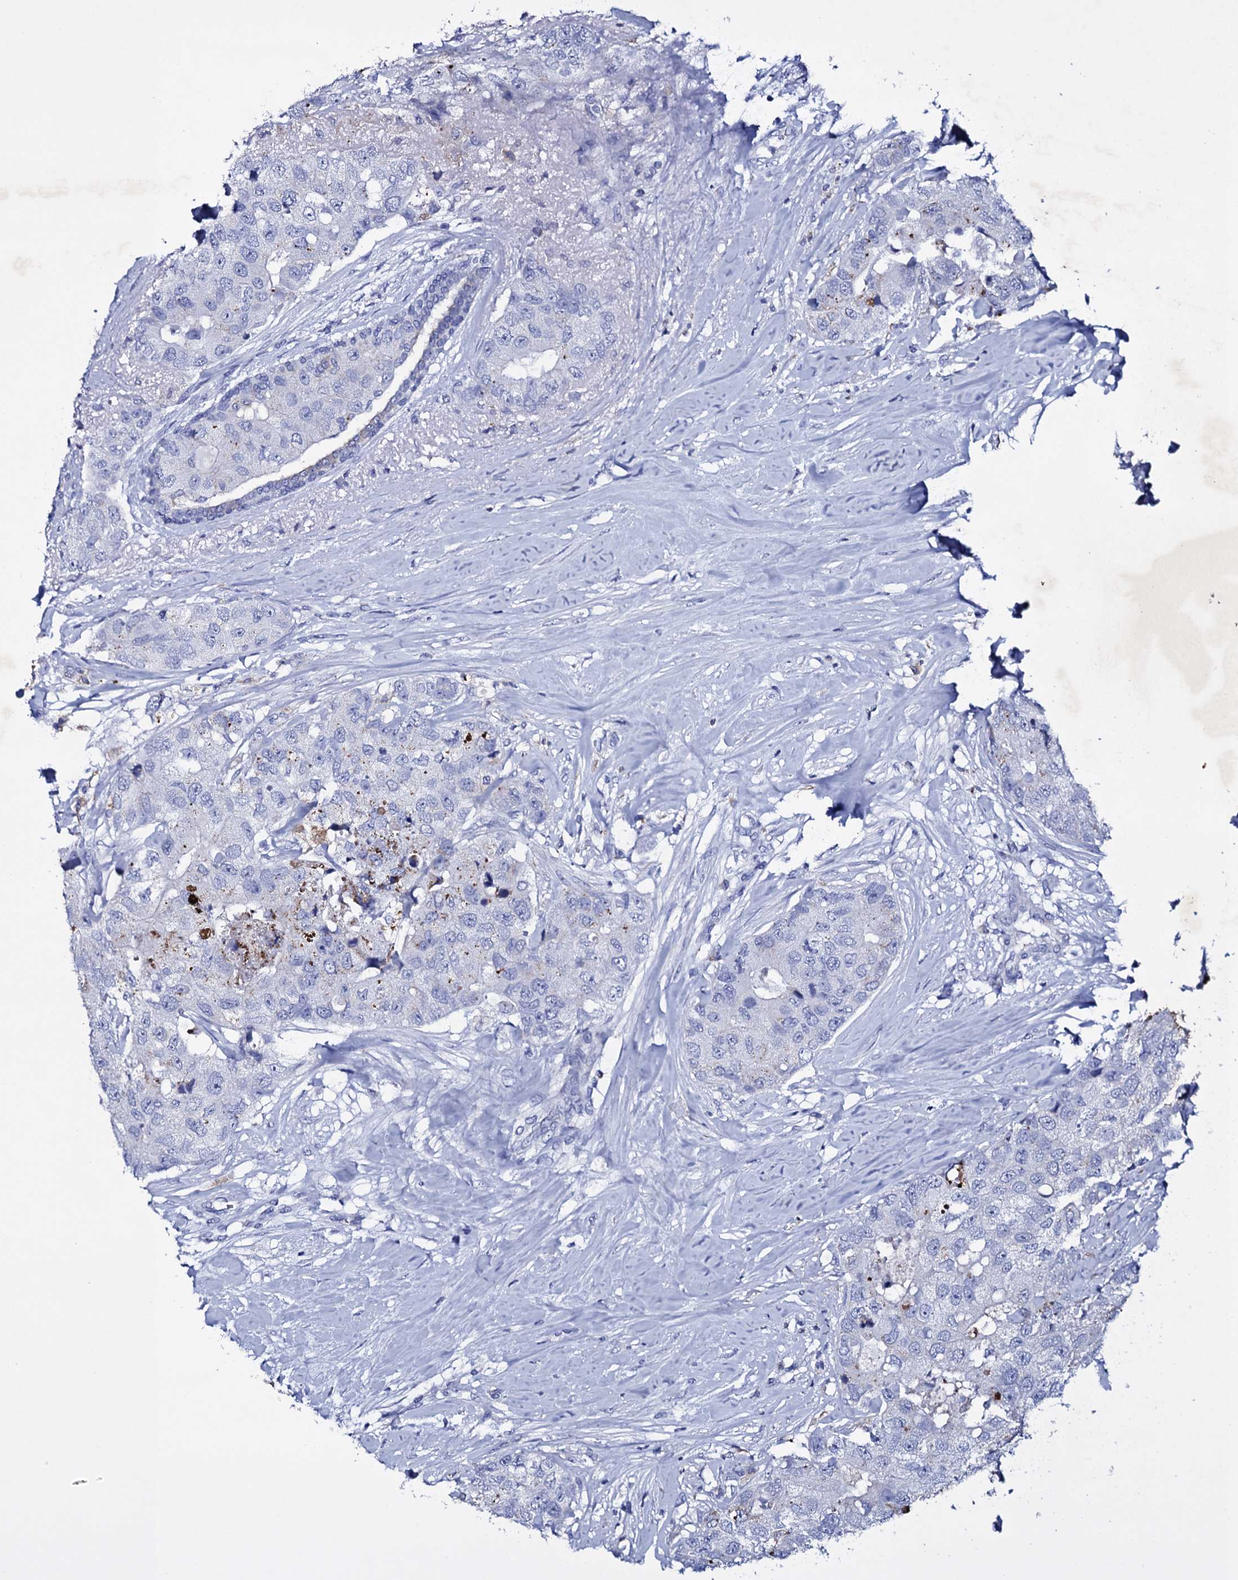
{"staining": {"intensity": "negative", "quantity": "none", "location": "none"}, "tissue": "breast cancer", "cell_type": "Tumor cells", "image_type": "cancer", "snomed": [{"axis": "morphology", "description": "Duct carcinoma"}, {"axis": "topography", "description": "Breast"}], "caption": "Breast cancer was stained to show a protein in brown. There is no significant expression in tumor cells.", "gene": "ITPRID2", "patient": {"sex": "female", "age": 62}}